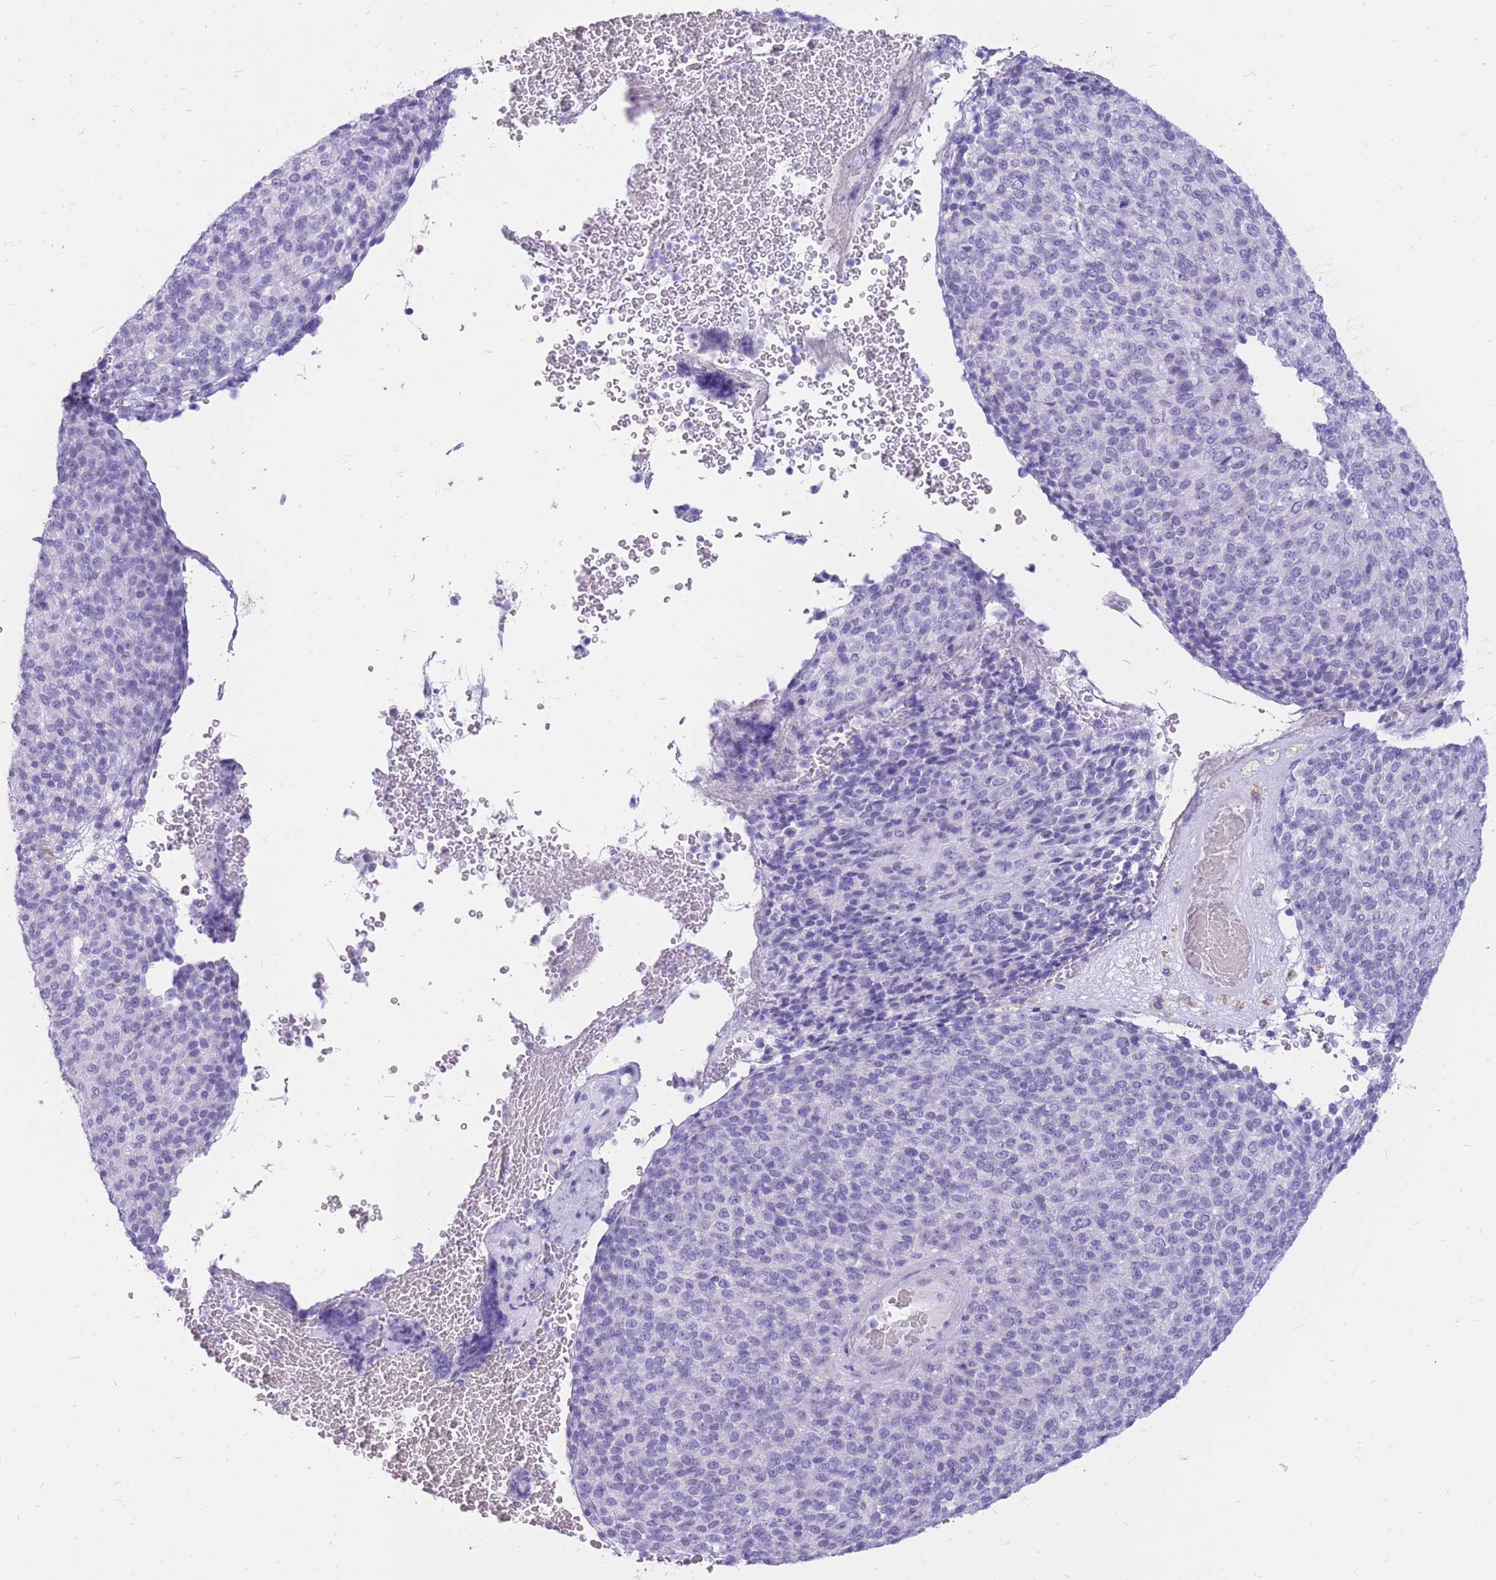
{"staining": {"intensity": "negative", "quantity": "none", "location": "none"}, "tissue": "melanoma", "cell_type": "Tumor cells", "image_type": "cancer", "snomed": [{"axis": "morphology", "description": "Malignant melanoma, Metastatic site"}, {"axis": "topography", "description": "Brain"}], "caption": "Immunohistochemical staining of human malignant melanoma (metastatic site) demonstrates no significant positivity in tumor cells. The staining was performed using DAB (3,3'-diaminobenzidine) to visualize the protein expression in brown, while the nuclei were stained in blue with hematoxylin (Magnification: 20x).", "gene": "CYP21A2", "patient": {"sex": "female", "age": 56}}